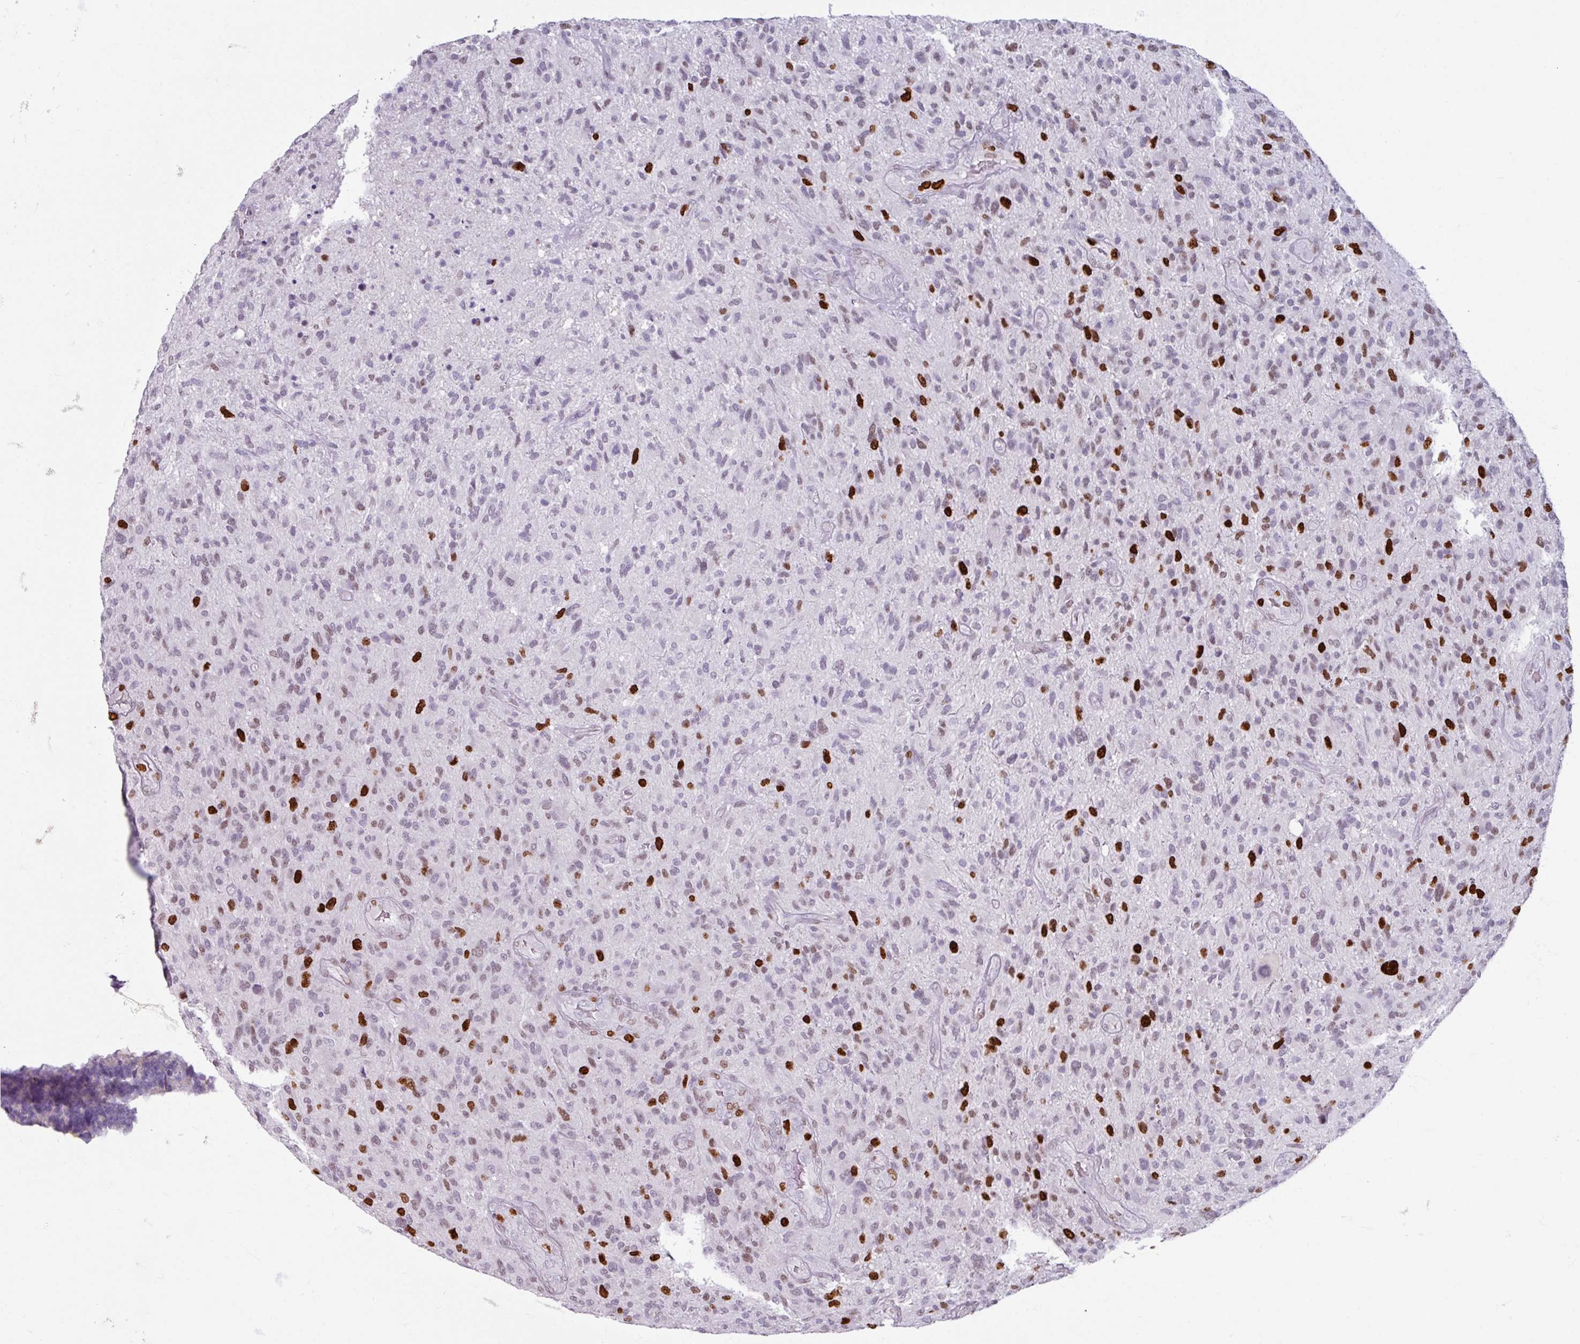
{"staining": {"intensity": "strong", "quantity": "<25%", "location": "nuclear"}, "tissue": "glioma", "cell_type": "Tumor cells", "image_type": "cancer", "snomed": [{"axis": "morphology", "description": "Glioma, malignant, High grade"}, {"axis": "topography", "description": "Brain"}], "caption": "High-power microscopy captured an IHC histopathology image of glioma, revealing strong nuclear positivity in about <25% of tumor cells. (DAB (3,3'-diaminobenzidine) IHC, brown staining for protein, blue staining for nuclei).", "gene": "ATAD2", "patient": {"sex": "male", "age": 47}}